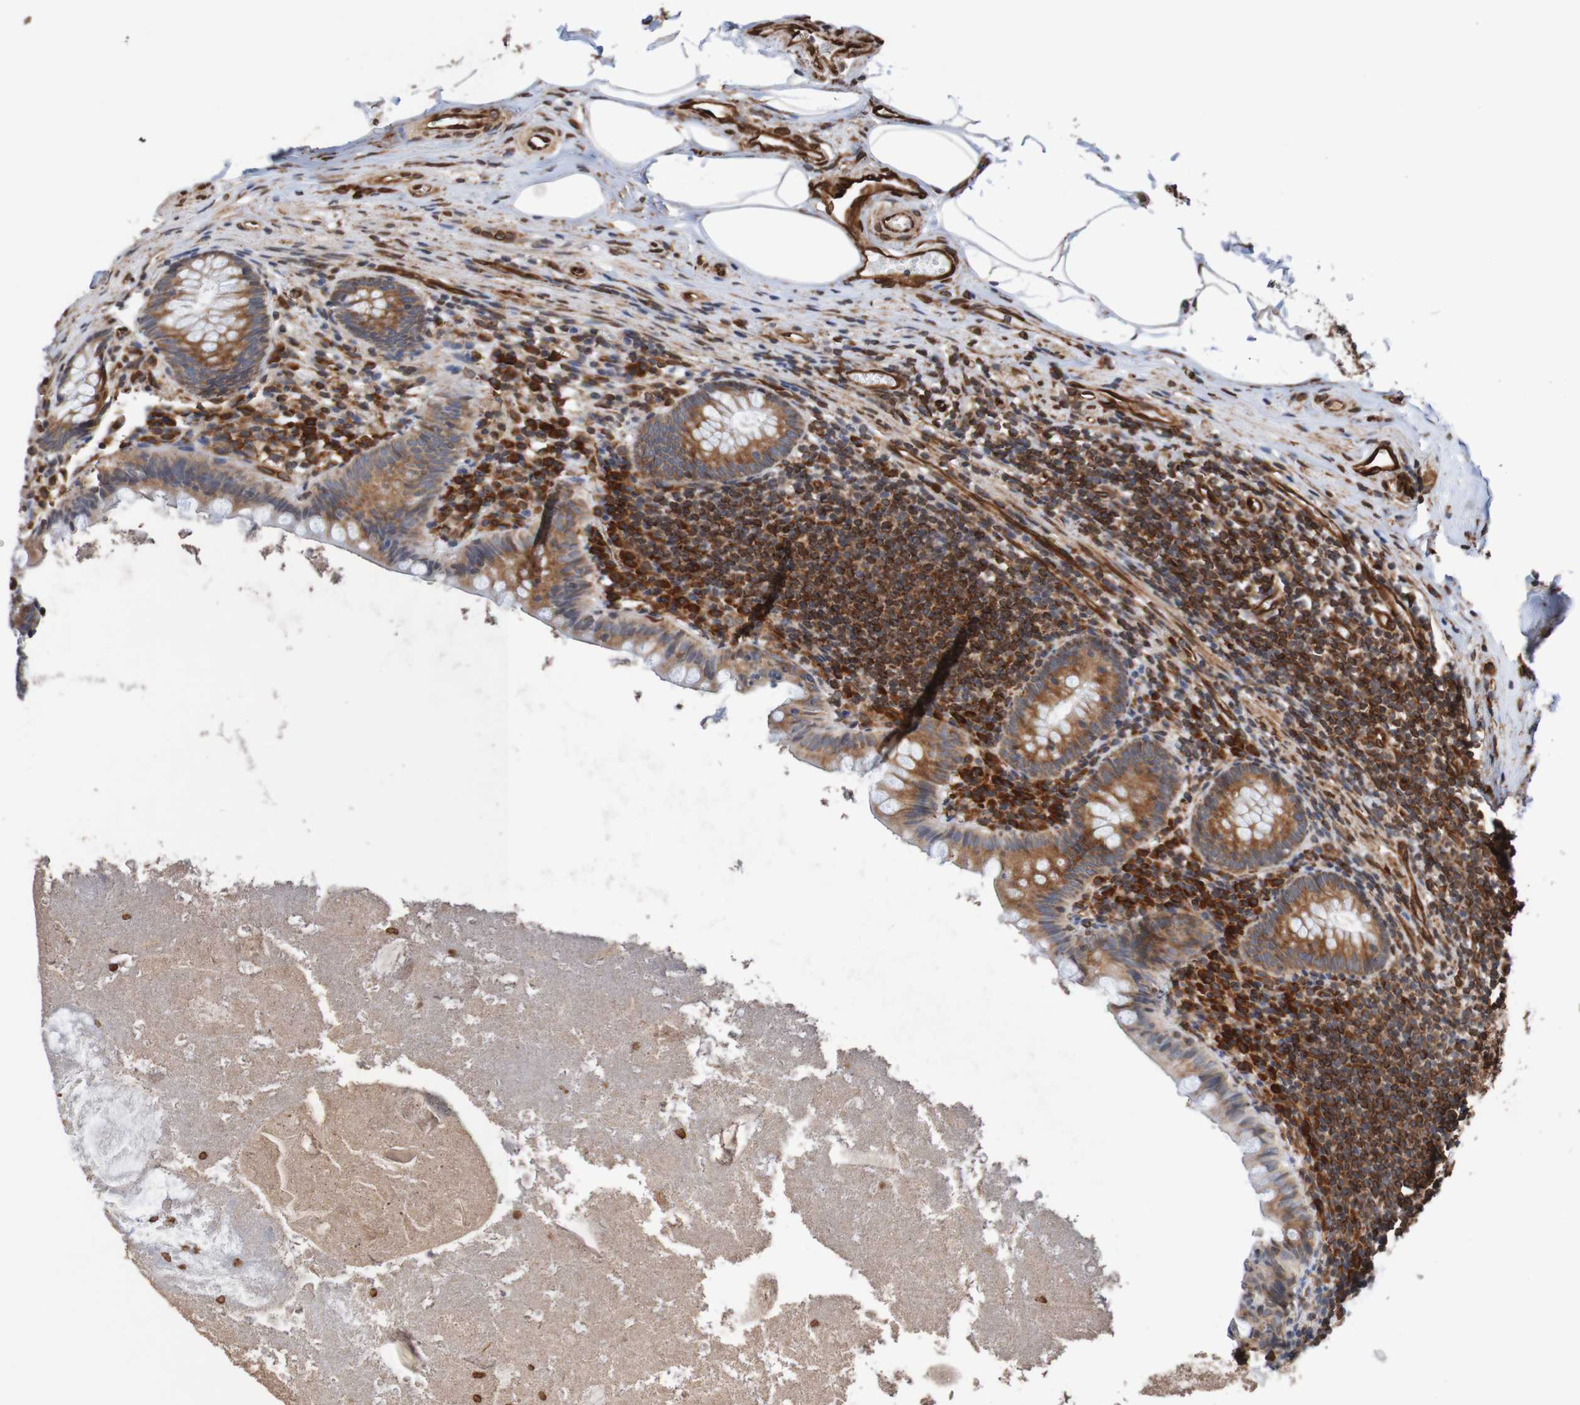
{"staining": {"intensity": "moderate", "quantity": ">75%", "location": "cytoplasmic/membranous"}, "tissue": "appendix", "cell_type": "Glandular cells", "image_type": "normal", "snomed": [{"axis": "morphology", "description": "Normal tissue, NOS"}, {"axis": "topography", "description": "Appendix"}], "caption": "A brown stain labels moderate cytoplasmic/membranous expression of a protein in glandular cells of normal human appendix. (Stains: DAB in brown, nuclei in blue, Microscopy: brightfield microscopy at high magnification).", "gene": "TMEM109", "patient": {"sex": "male", "age": 52}}